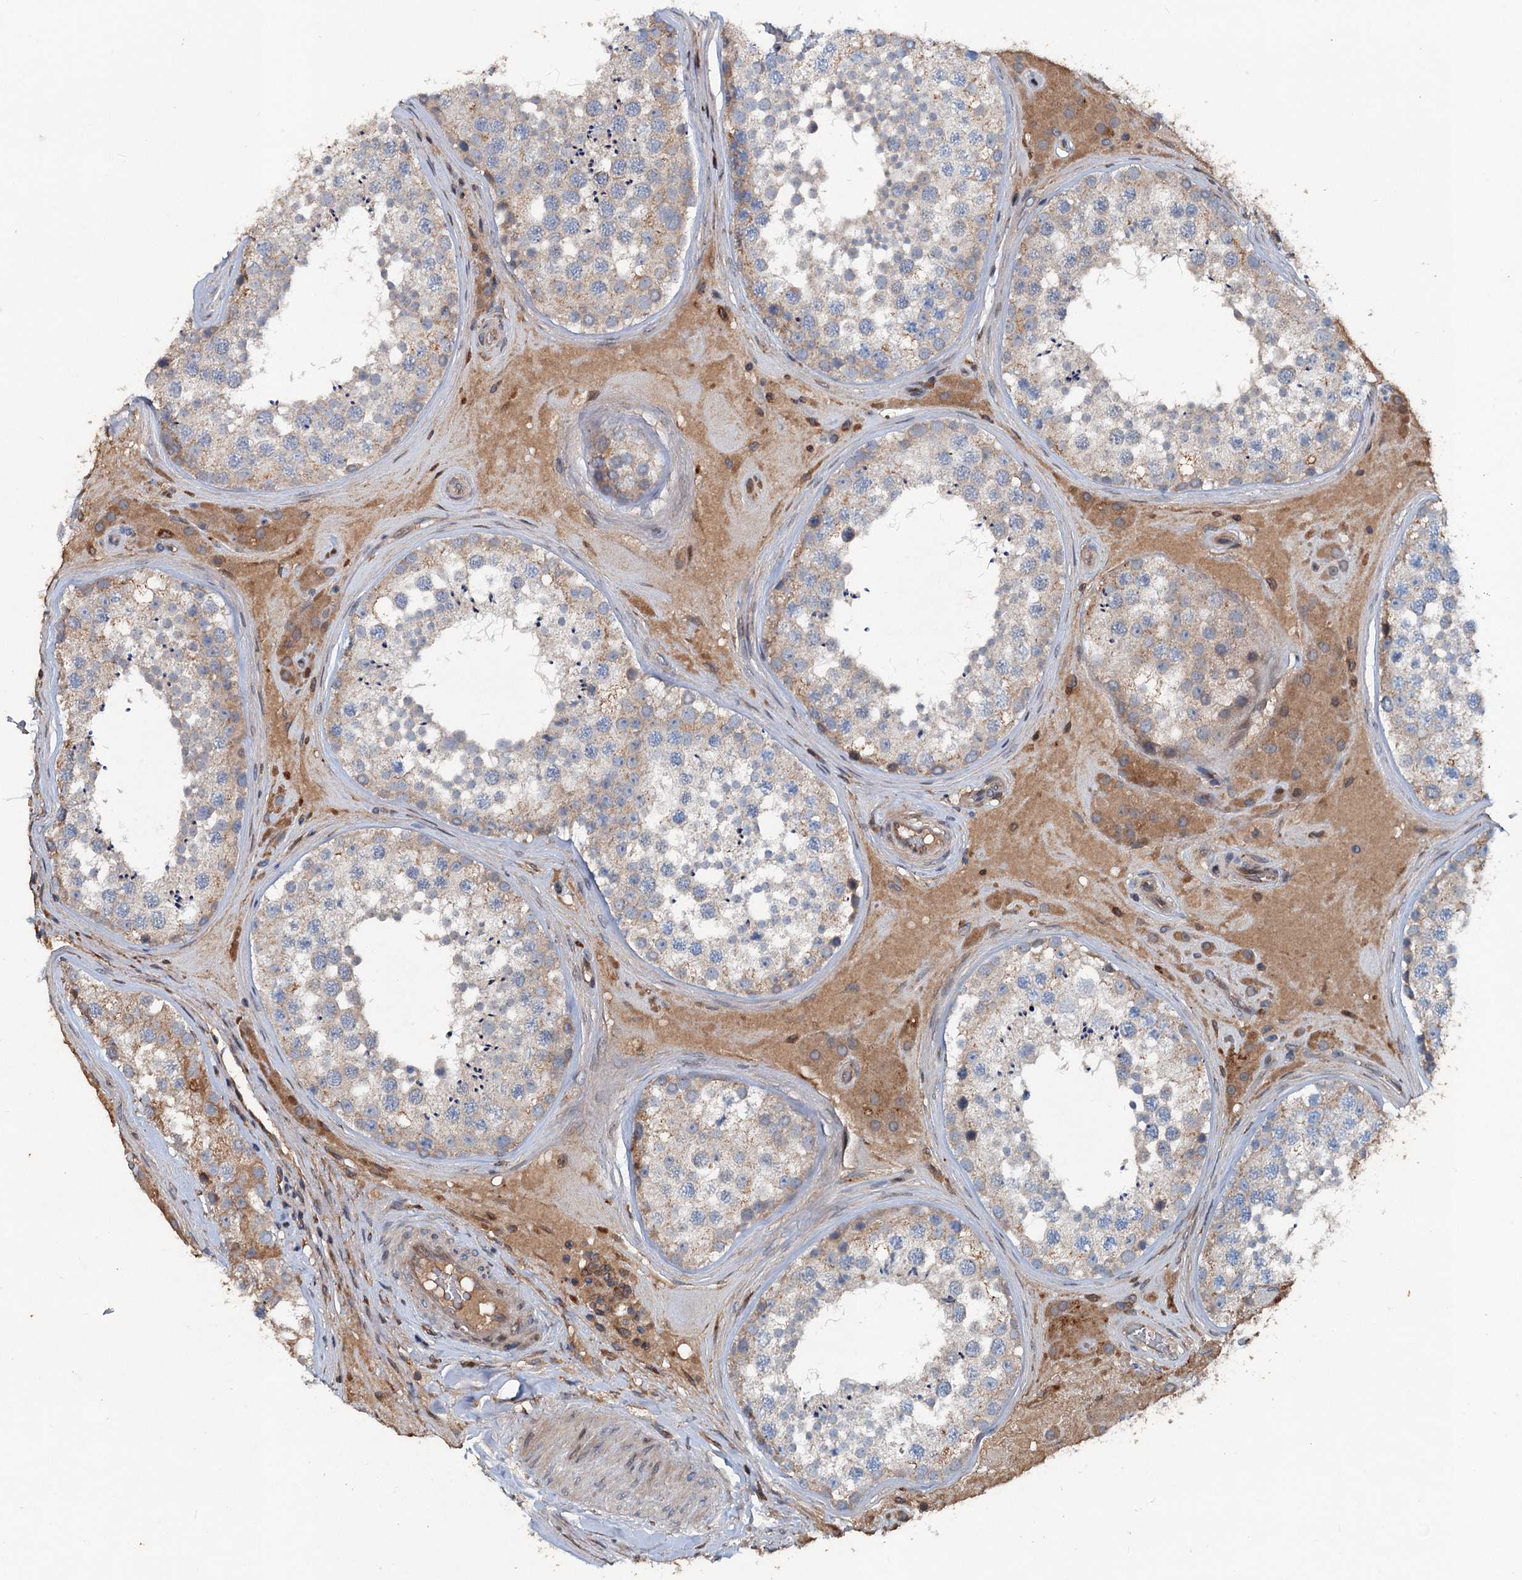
{"staining": {"intensity": "moderate", "quantity": "<25%", "location": "cytoplasmic/membranous"}, "tissue": "testis", "cell_type": "Cells in seminiferous ducts", "image_type": "normal", "snomed": [{"axis": "morphology", "description": "Normal tissue, NOS"}, {"axis": "topography", "description": "Testis"}], "caption": "Immunohistochemical staining of benign testis exhibits low levels of moderate cytoplasmic/membranous positivity in approximately <25% of cells in seminiferous ducts.", "gene": "TAPBPL", "patient": {"sex": "male", "age": 46}}